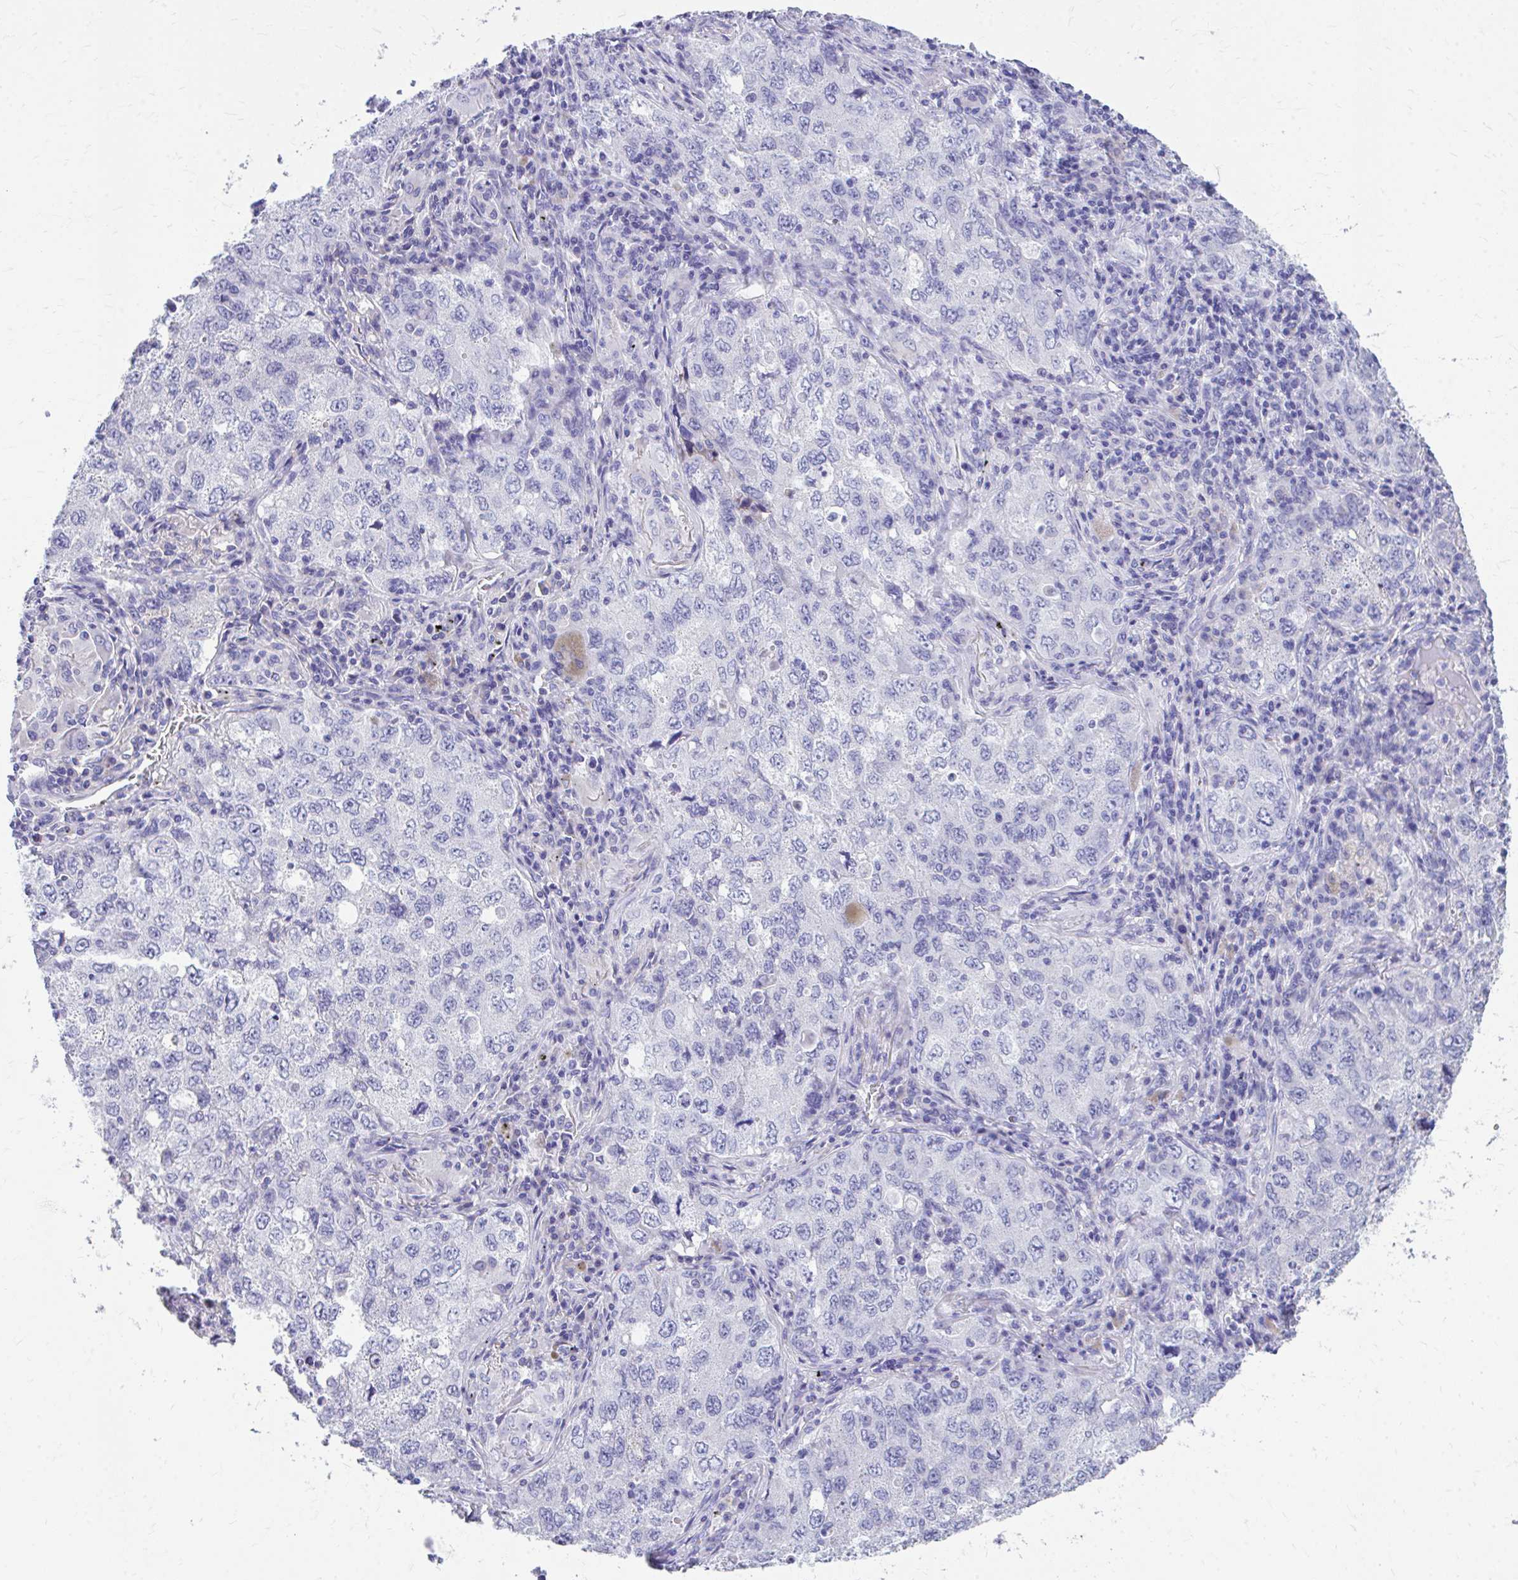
{"staining": {"intensity": "negative", "quantity": "none", "location": "none"}, "tissue": "lung cancer", "cell_type": "Tumor cells", "image_type": "cancer", "snomed": [{"axis": "morphology", "description": "Adenocarcinoma, NOS"}, {"axis": "topography", "description": "Lung"}], "caption": "Immunohistochemistry histopathology image of neoplastic tissue: lung cancer (adenocarcinoma) stained with DAB displays no significant protein positivity in tumor cells.", "gene": "CFH", "patient": {"sex": "female", "age": 57}}